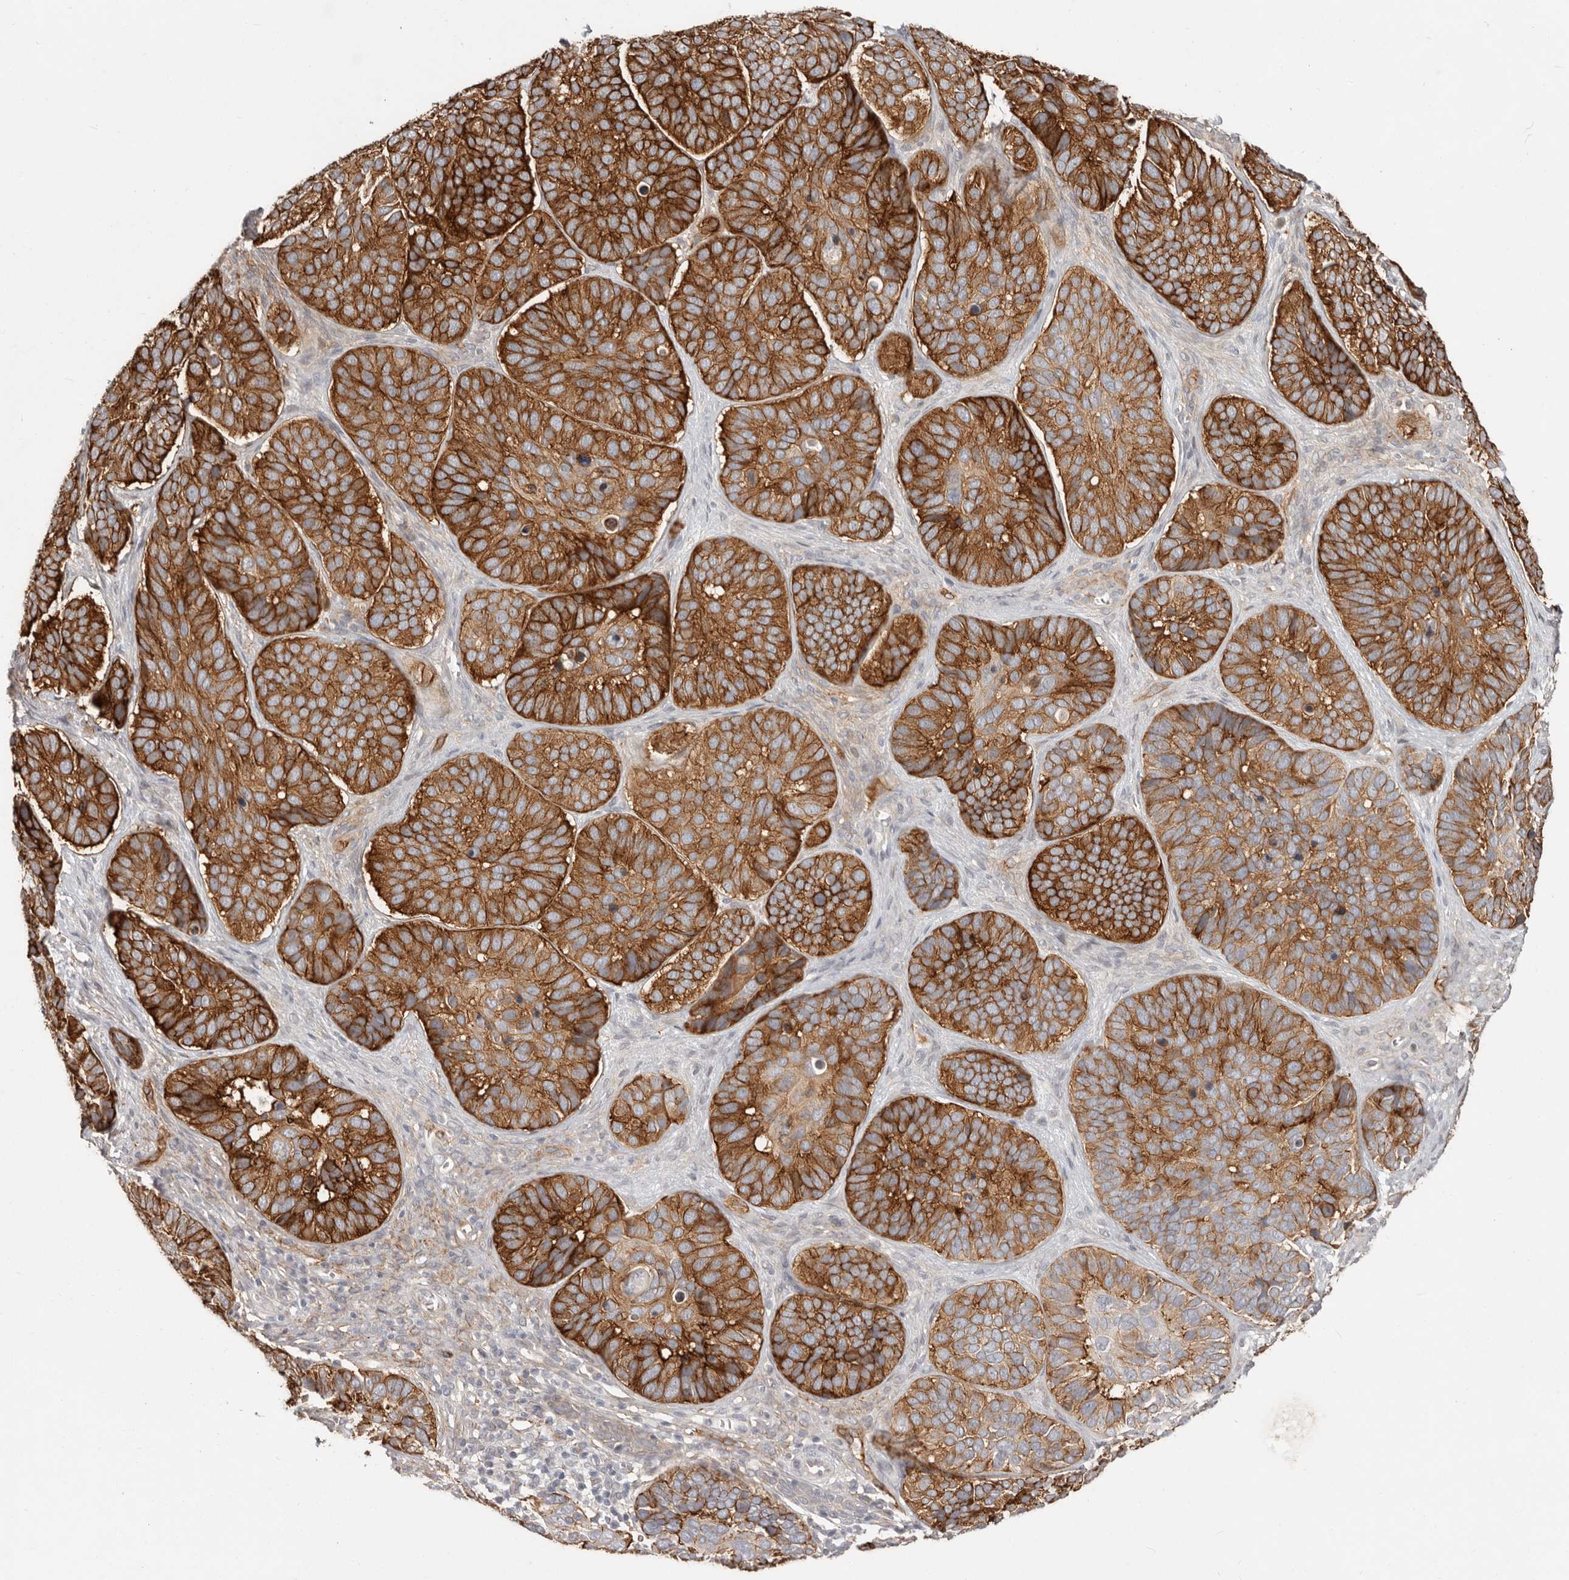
{"staining": {"intensity": "moderate", "quantity": ">75%", "location": "cytoplasmic/membranous"}, "tissue": "skin cancer", "cell_type": "Tumor cells", "image_type": "cancer", "snomed": [{"axis": "morphology", "description": "Basal cell carcinoma"}, {"axis": "topography", "description": "Skin"}], "caption": "About >75% of tumor cells in human skin cancer demonstrate moderate cytoplasmic/membranous protein staining as visualized by brown immunohistochemical staining.", "gene": "SZT2", "patient": {"sex": "male", "age": 62}}